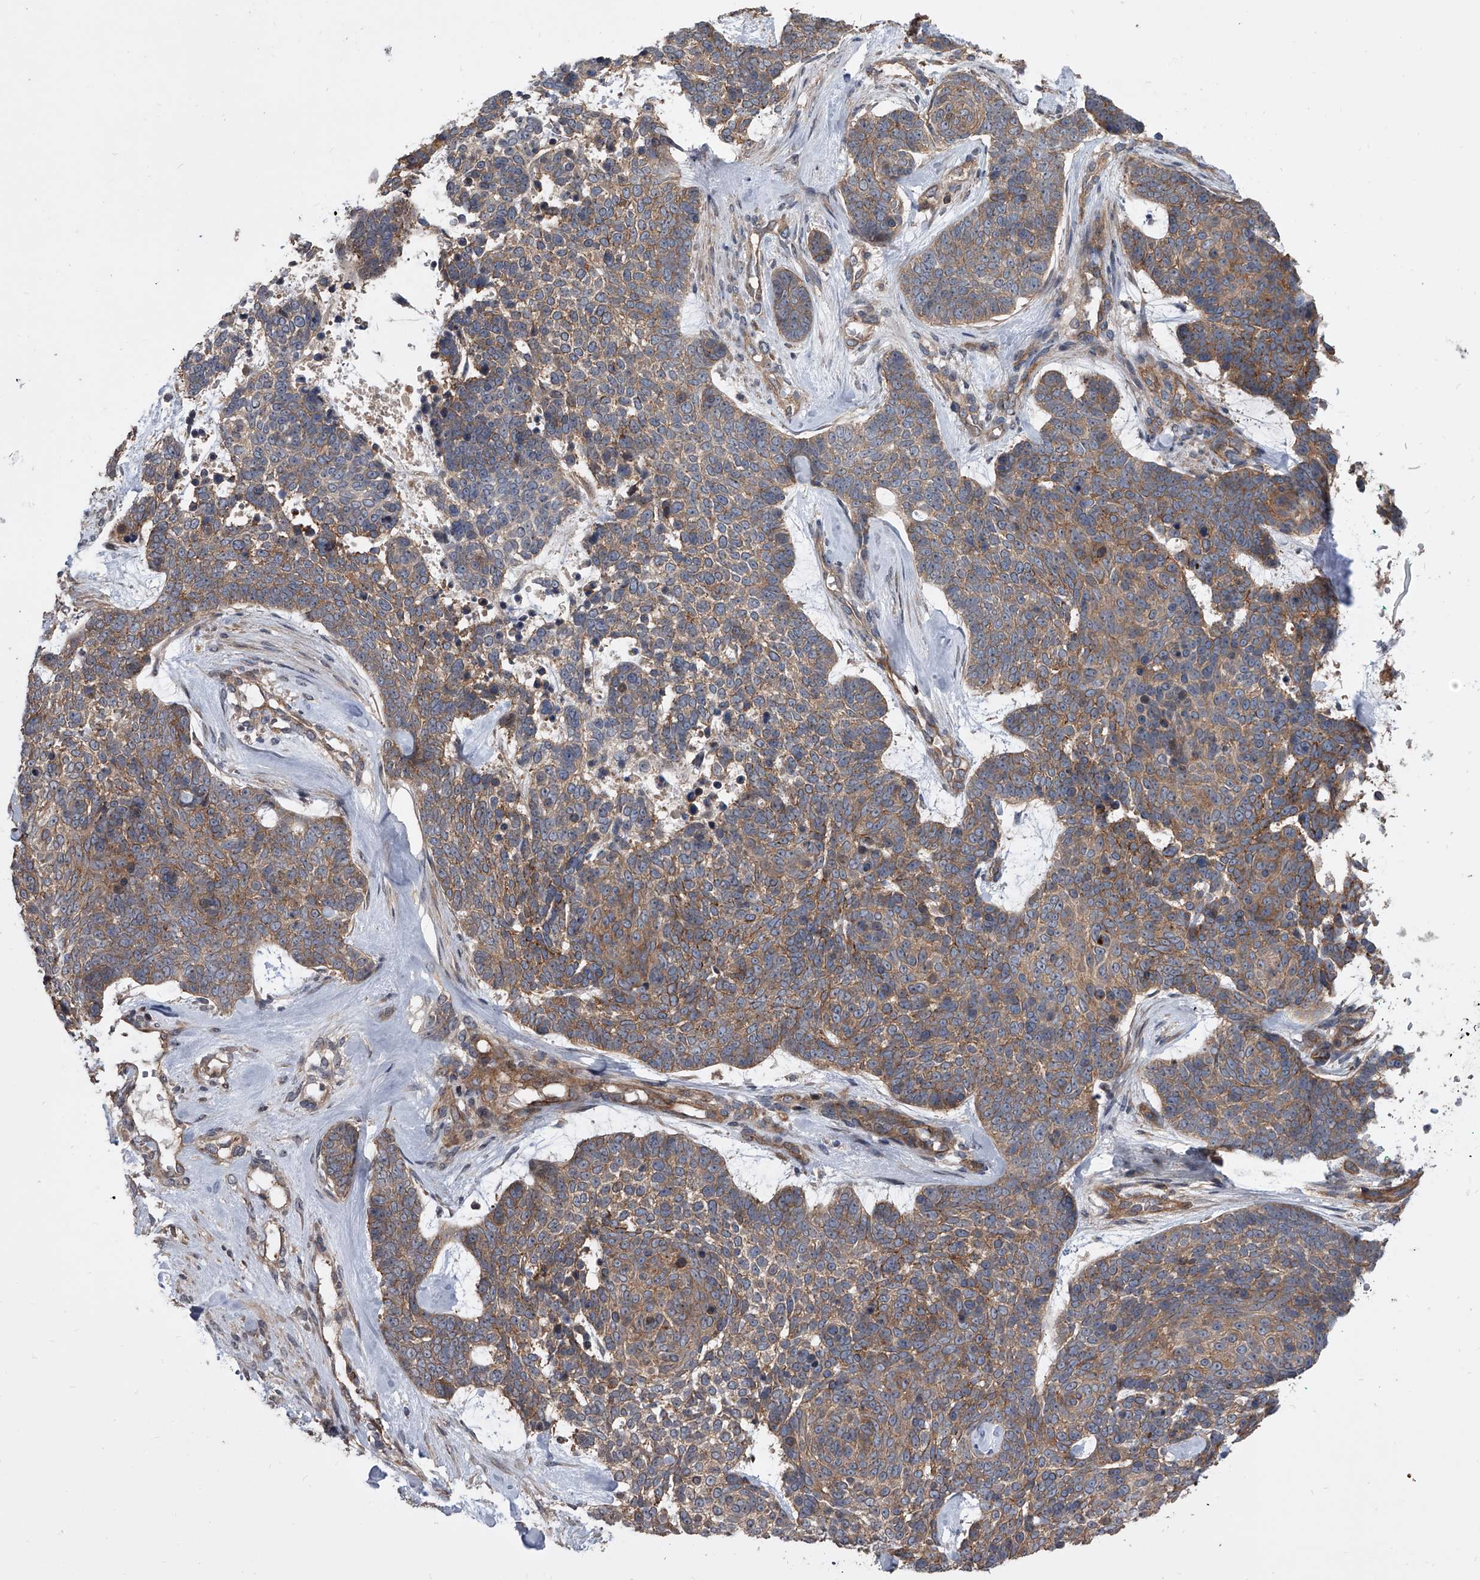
{"staining": {"intensity": "moderate", "quantity": ">75%", "location": "cytoplasmic/membranous"}, "tissue": "skin cancer", "cell_type": "Tumor cells", "image_type": "cancer", "snomed": [{"axis": "morphology", "description": "Basal cell carcinoma"}, {"axis": "topography", "description": "Skin"}], "caption": "Skin cancer (basal cell carcinoma) stained for a protein demonstrates moderate cytoplasmic/membranous positivity in tumor cells. (DAB IHC, brown staining for protein, blue staining for nuclei).", "gene": "USP47", "patient": {"sex": "female", "age": 81}}